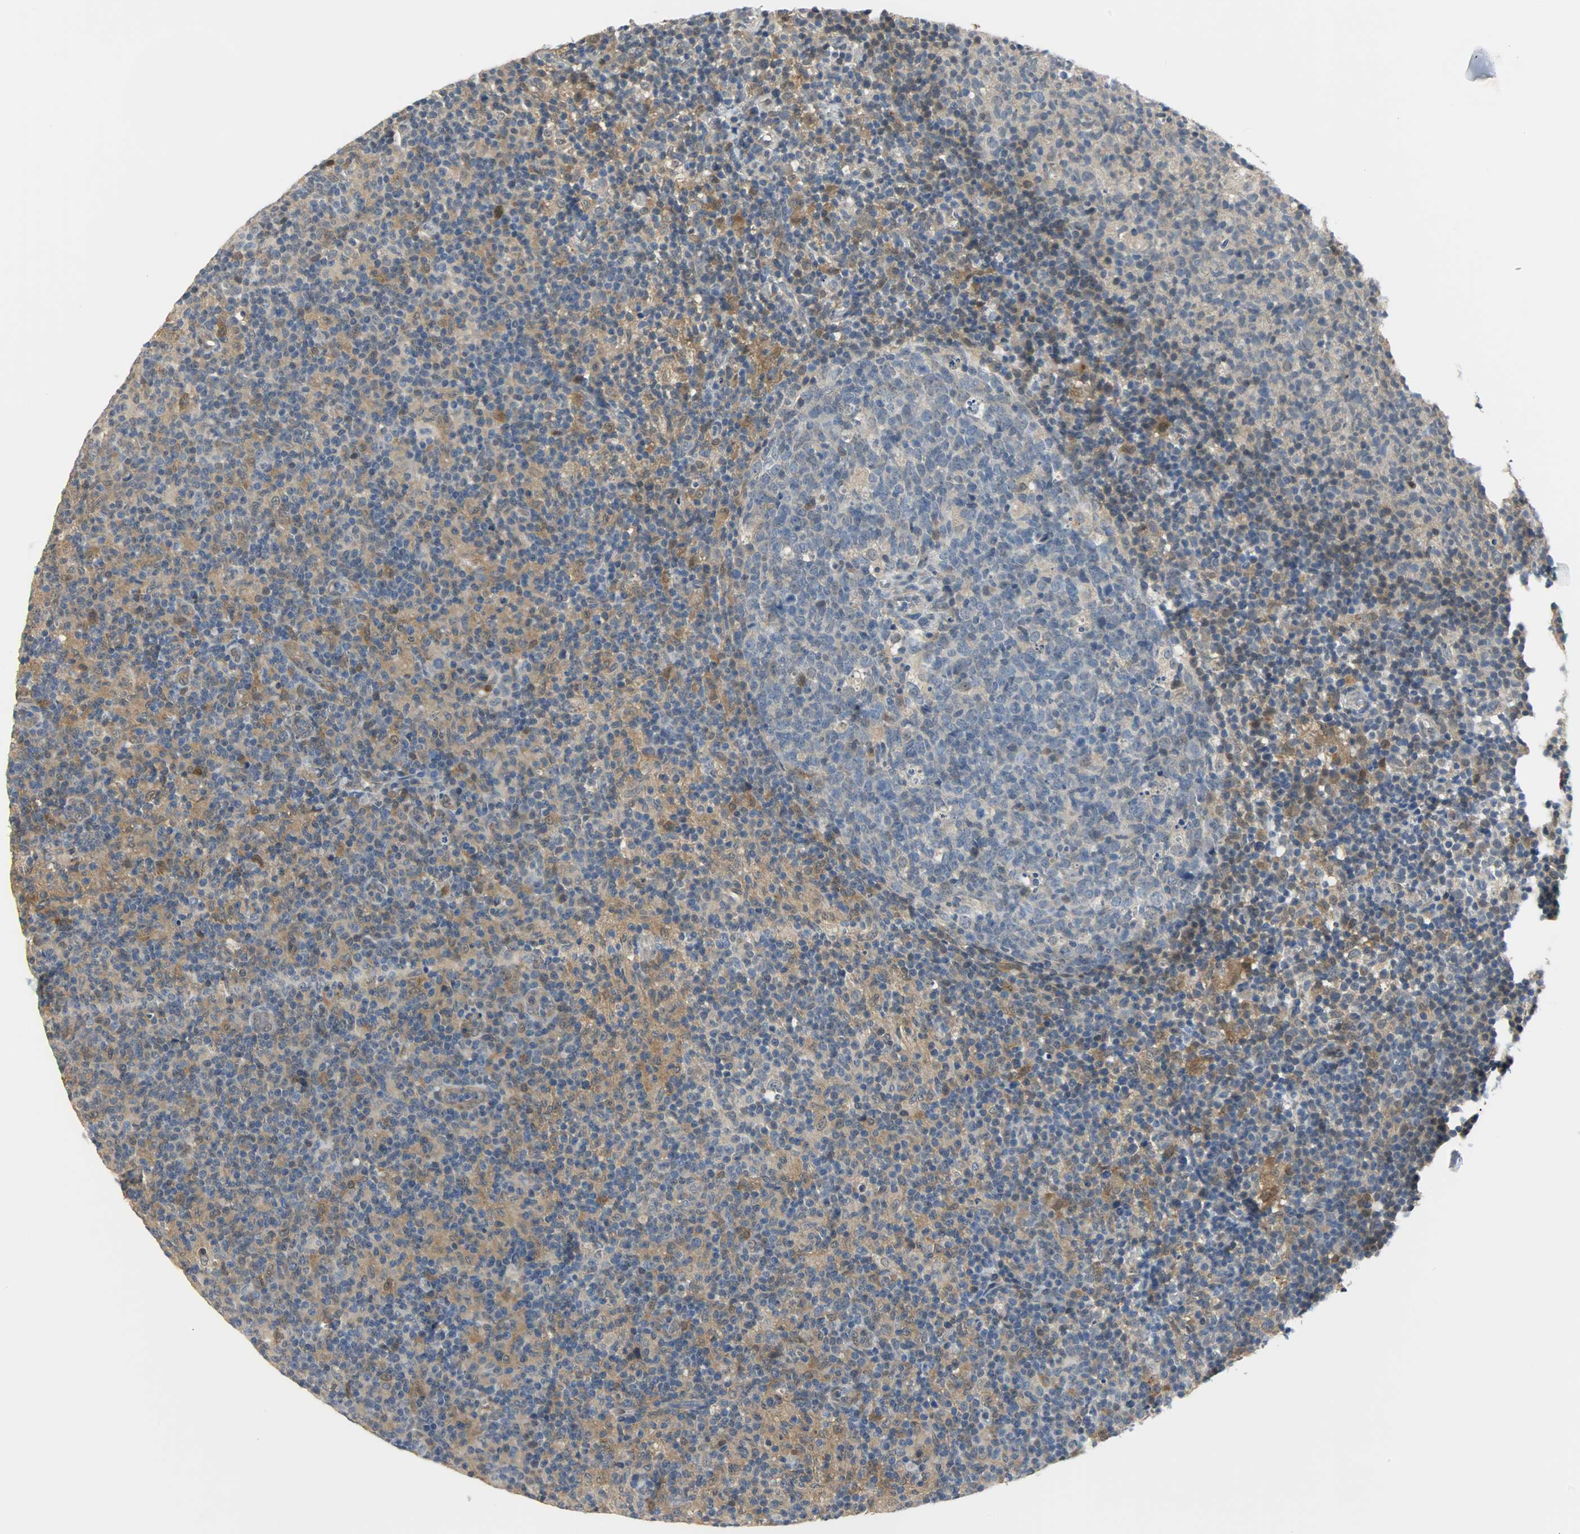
{"staining": {"intensity": "moderate", "quantity": ">75%", "location": "cytoplasmic/membranous"}, "tissue": "lymph node", "cell_type": "Germinal center cells", "image_type": "normal", "snomed": [{"axis": "morphology", "description": "Normal tissue, NOS"}, {"axis": "morphology", "description": "Inflammation, NOS"}, {"axis": "topography", "description": "Lymph node"}], "caption": "IHC photomicrograph of unremarkable human lymph node stained for a protein (brown), which shows medium levels of moderate cytoplasmic/membranous staining in approximately >75% of germinal center cells.", "gene": "EIF4EBP1", "patient": {"sex": "male", "age": 55}}